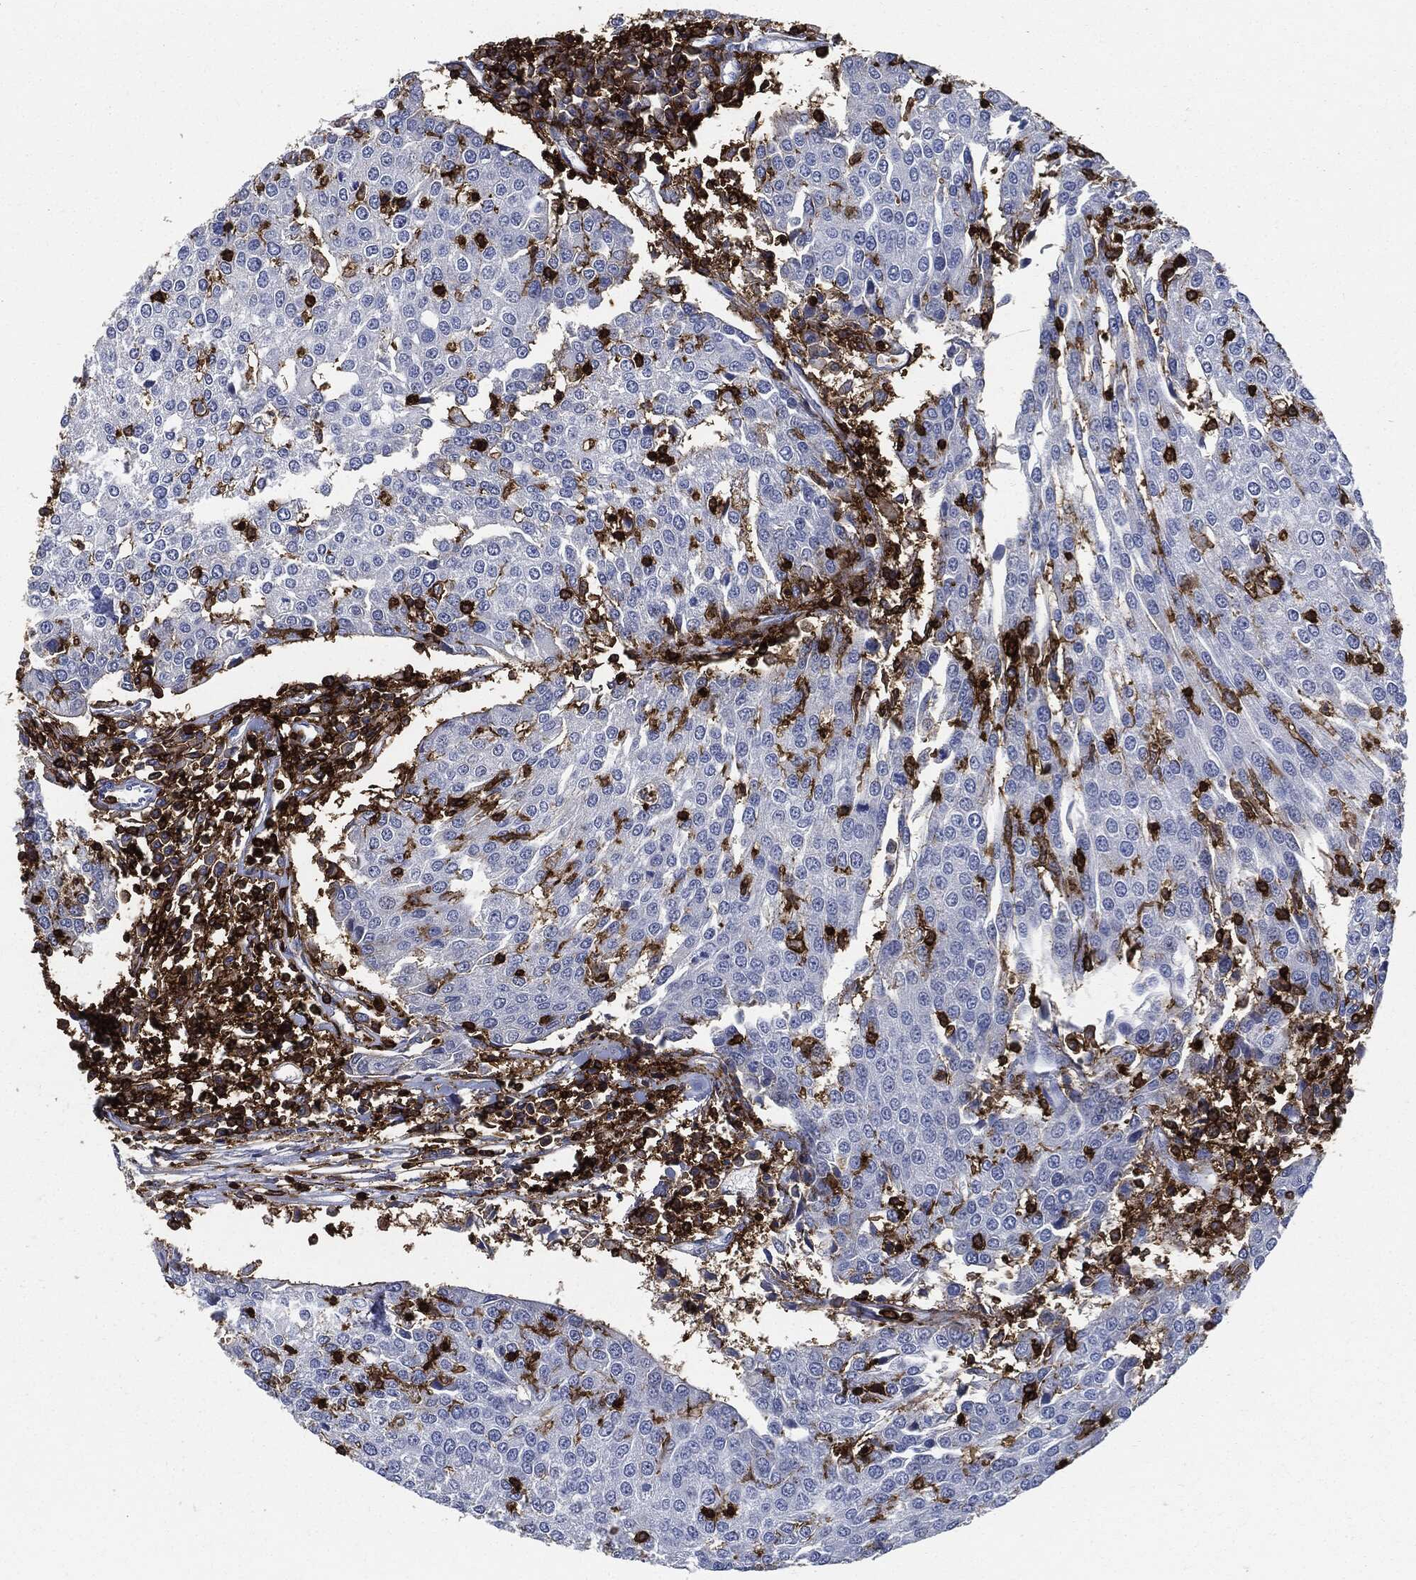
{"staining": {"intensity": "negative", "quantity": "none", "location": "none"}, "tissue": "urothelial cancer", "cell_type": "Tumor cells", "image_type": "cancer", "snomed": [{"axis": "morphology", "description": "Urothelial carcinoma, High grade"}, {"axis": "topography", "description": "Urinary bladder"}], "caption": "IHC of human urothelial cancer shows no expression in tumor cells. (Immunohistochemistry, brightfield microscopy, high magnification).", "gene": "PTPRC", "patient": {"sex": "female", "age": 85}}